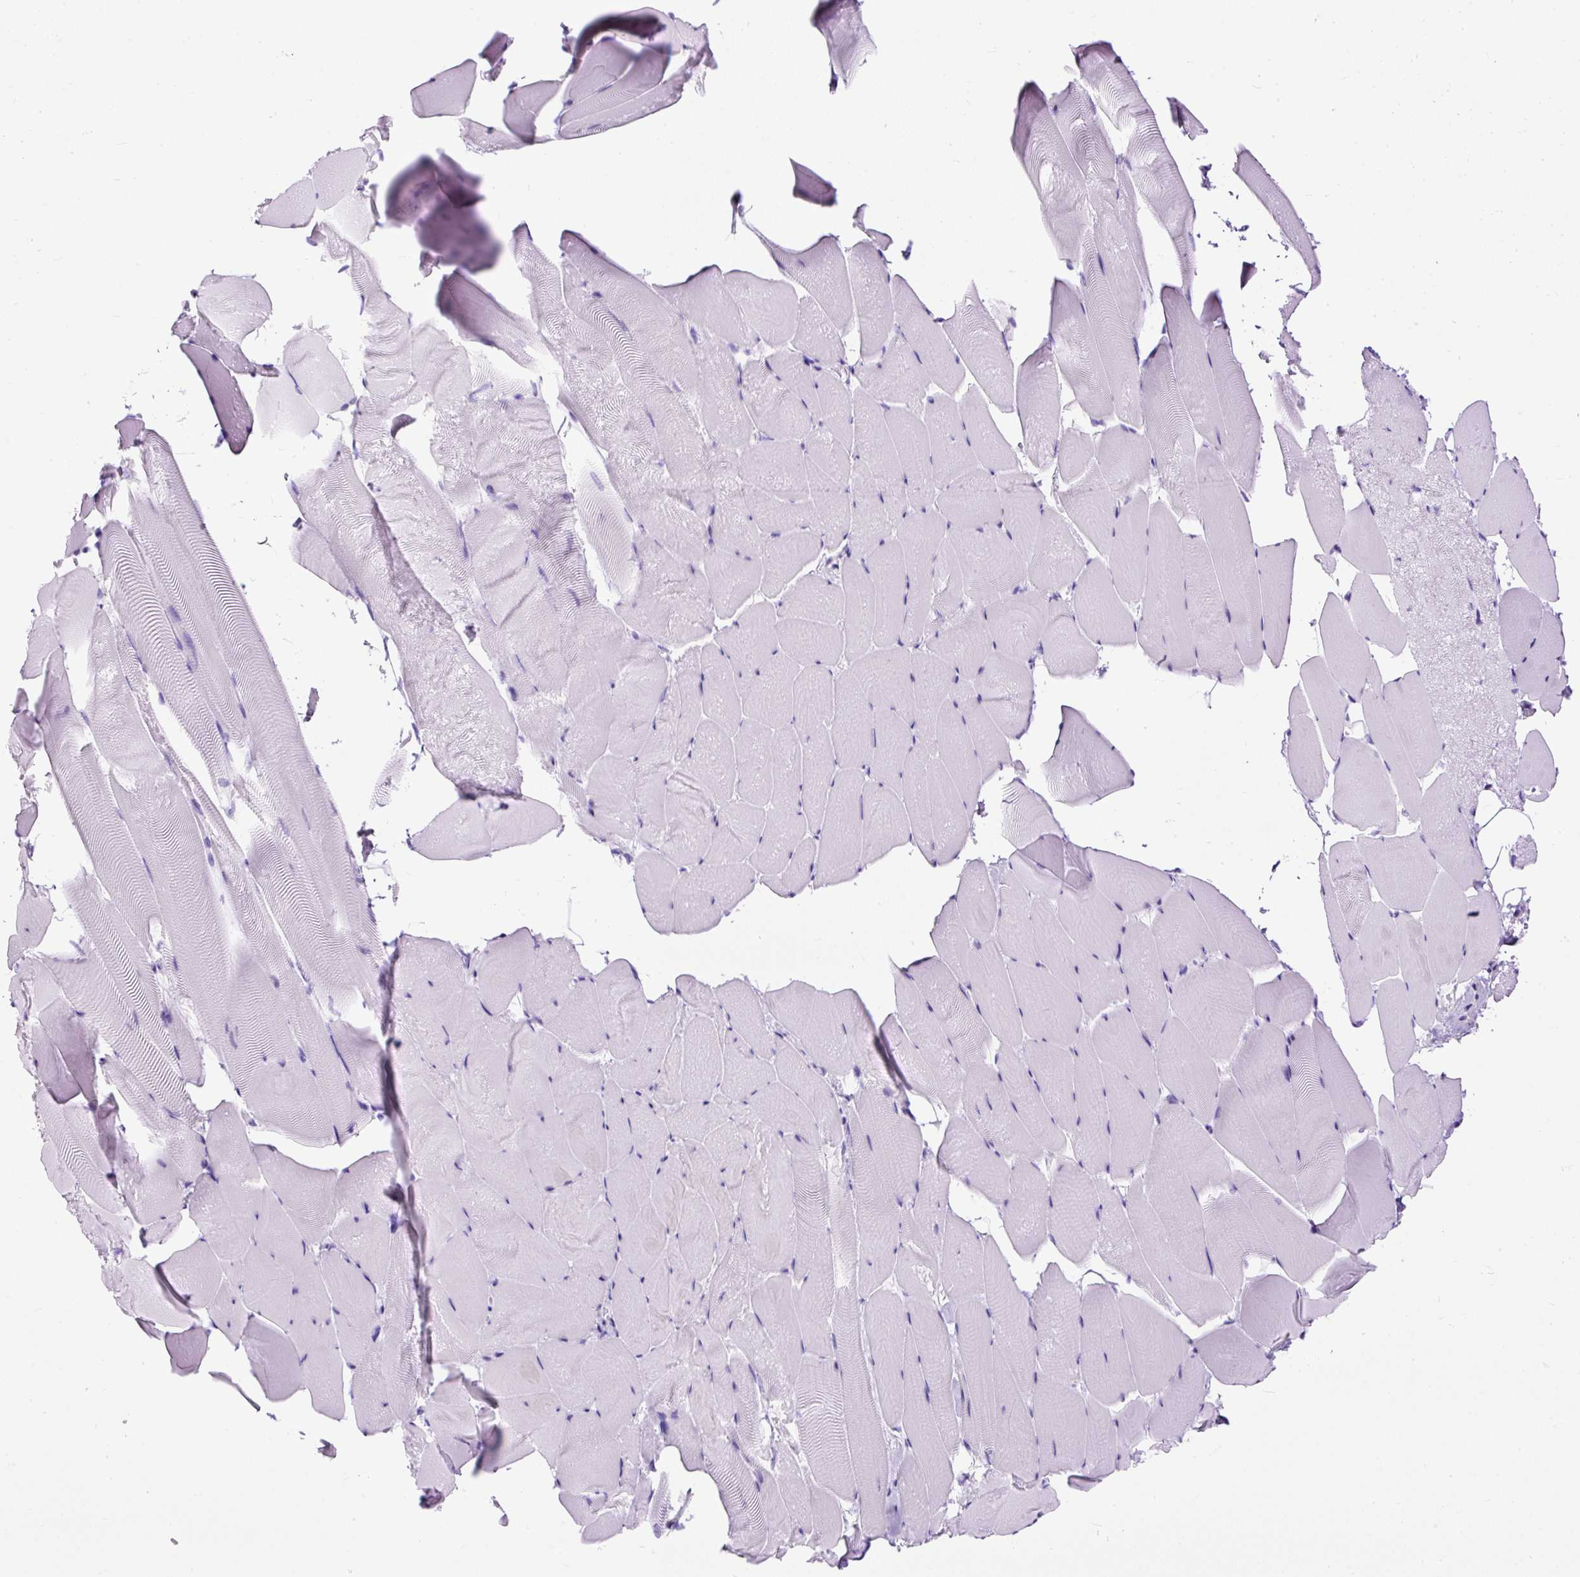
{"staining": {"intensity": "negative", "quantity": "none", "location": "none"}, "tissue": "skeletal muscle", "cell_type": "Myocytes", "image_type": "normal", "snomed": [{"axis": "morphology", "description": "Normal tissue, NOS"}, {"axis": "topography", "description": "Skeletal muscle"}], "caption": "Immunohistochemistry (IHC) histopathology image of benign skeletal muscle stained for a protein (brown), which exhibits no staining in myocytes.", "gene": "NTS", "patient": {"sex": "female", "age": 64}}